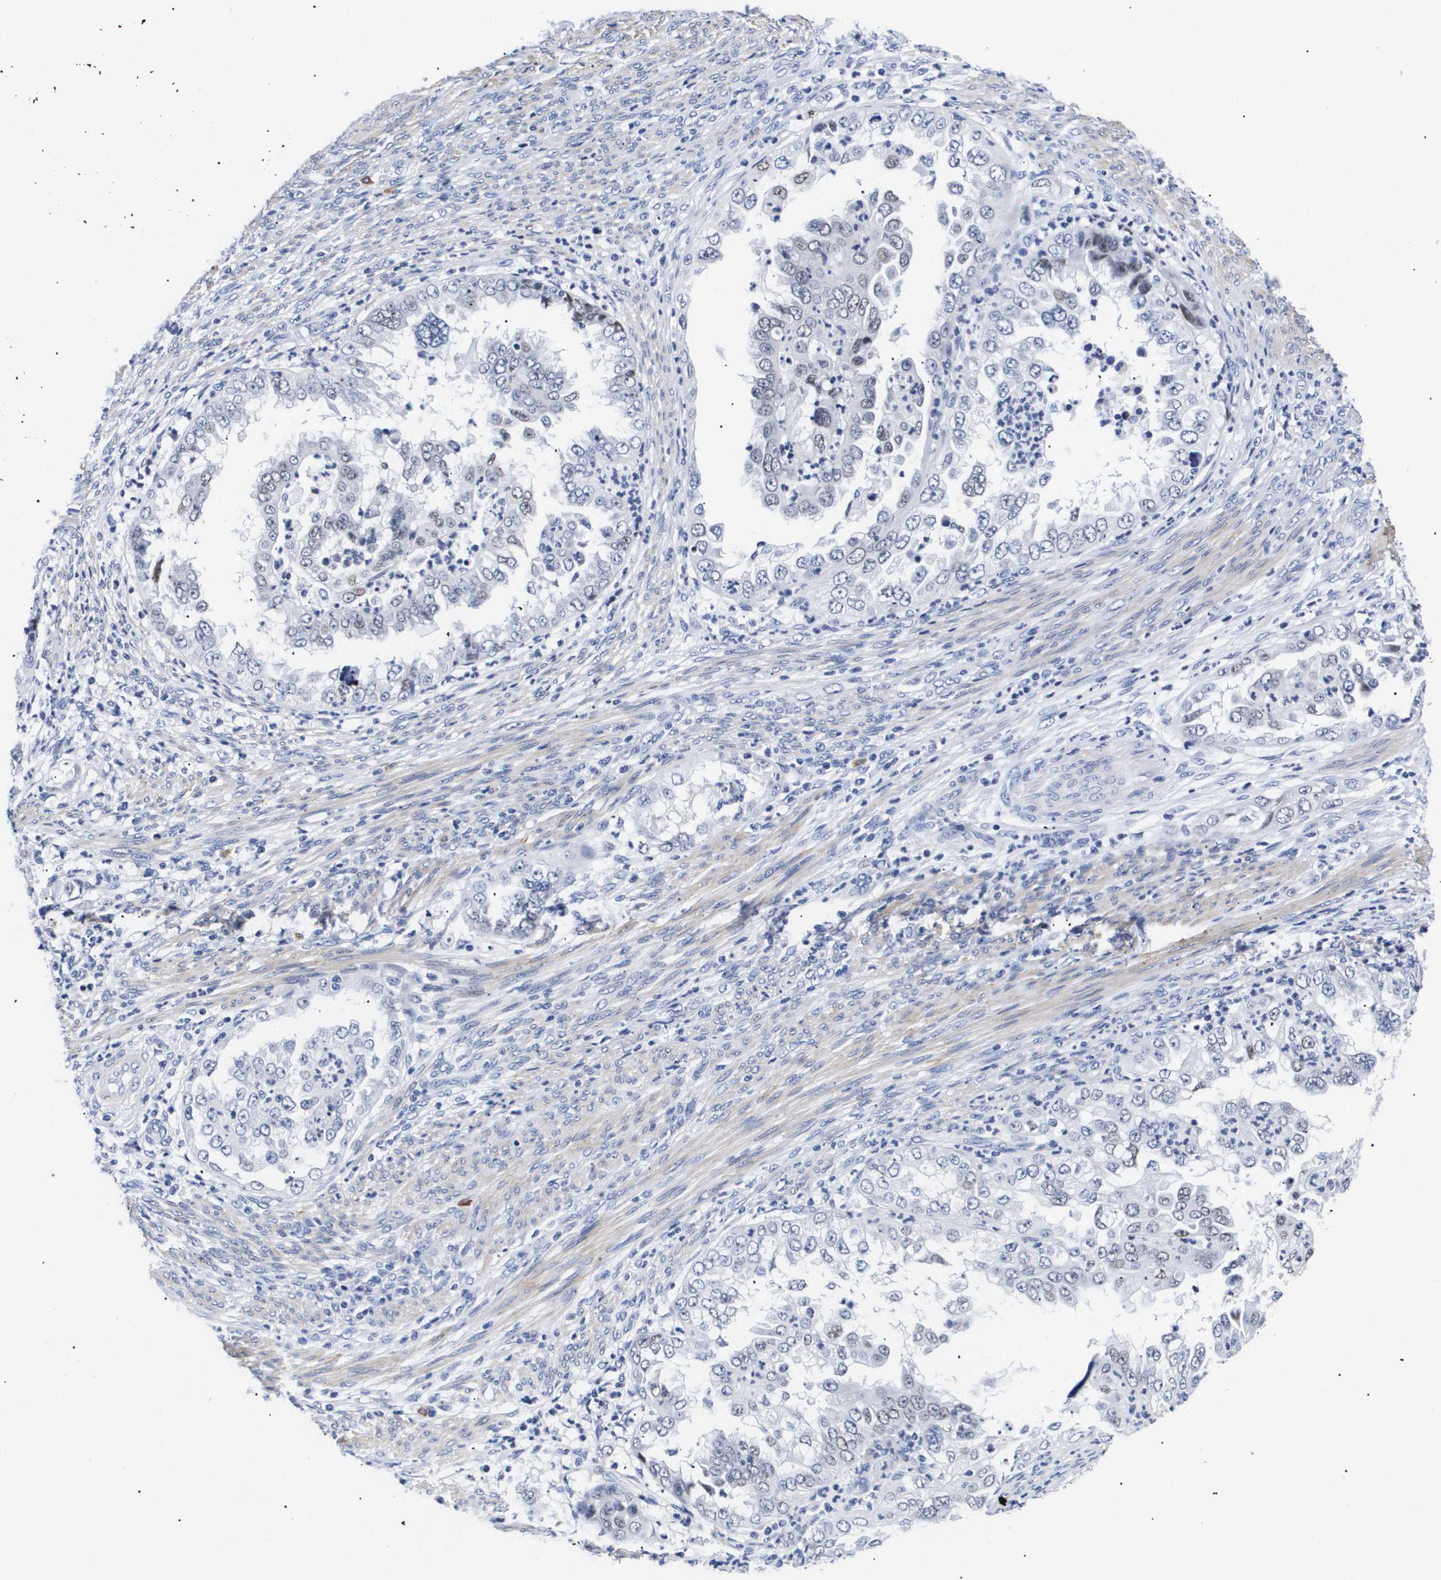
{"staining": {"intensity": "weak", "quantity": "<25%", "location": "nuclear"}, "tissue": "endometrial cancer", "cell_type": "Tumor cells", "image_type": "cancer", "snomed": [{"axis": "morphology", "description": "Adenocarcinoma, NOS"}, {"axis": "topography", "description": "Endometrium"}], "caption": "Tumor cells are negative for protein expression in human endometrial adenocarcinoma. (DAB (3,3'-diaminobenzidine) immunohistochemistry, high magnification).", "gene": "SHD", "patient": {"sex": "female", "age": 85}}